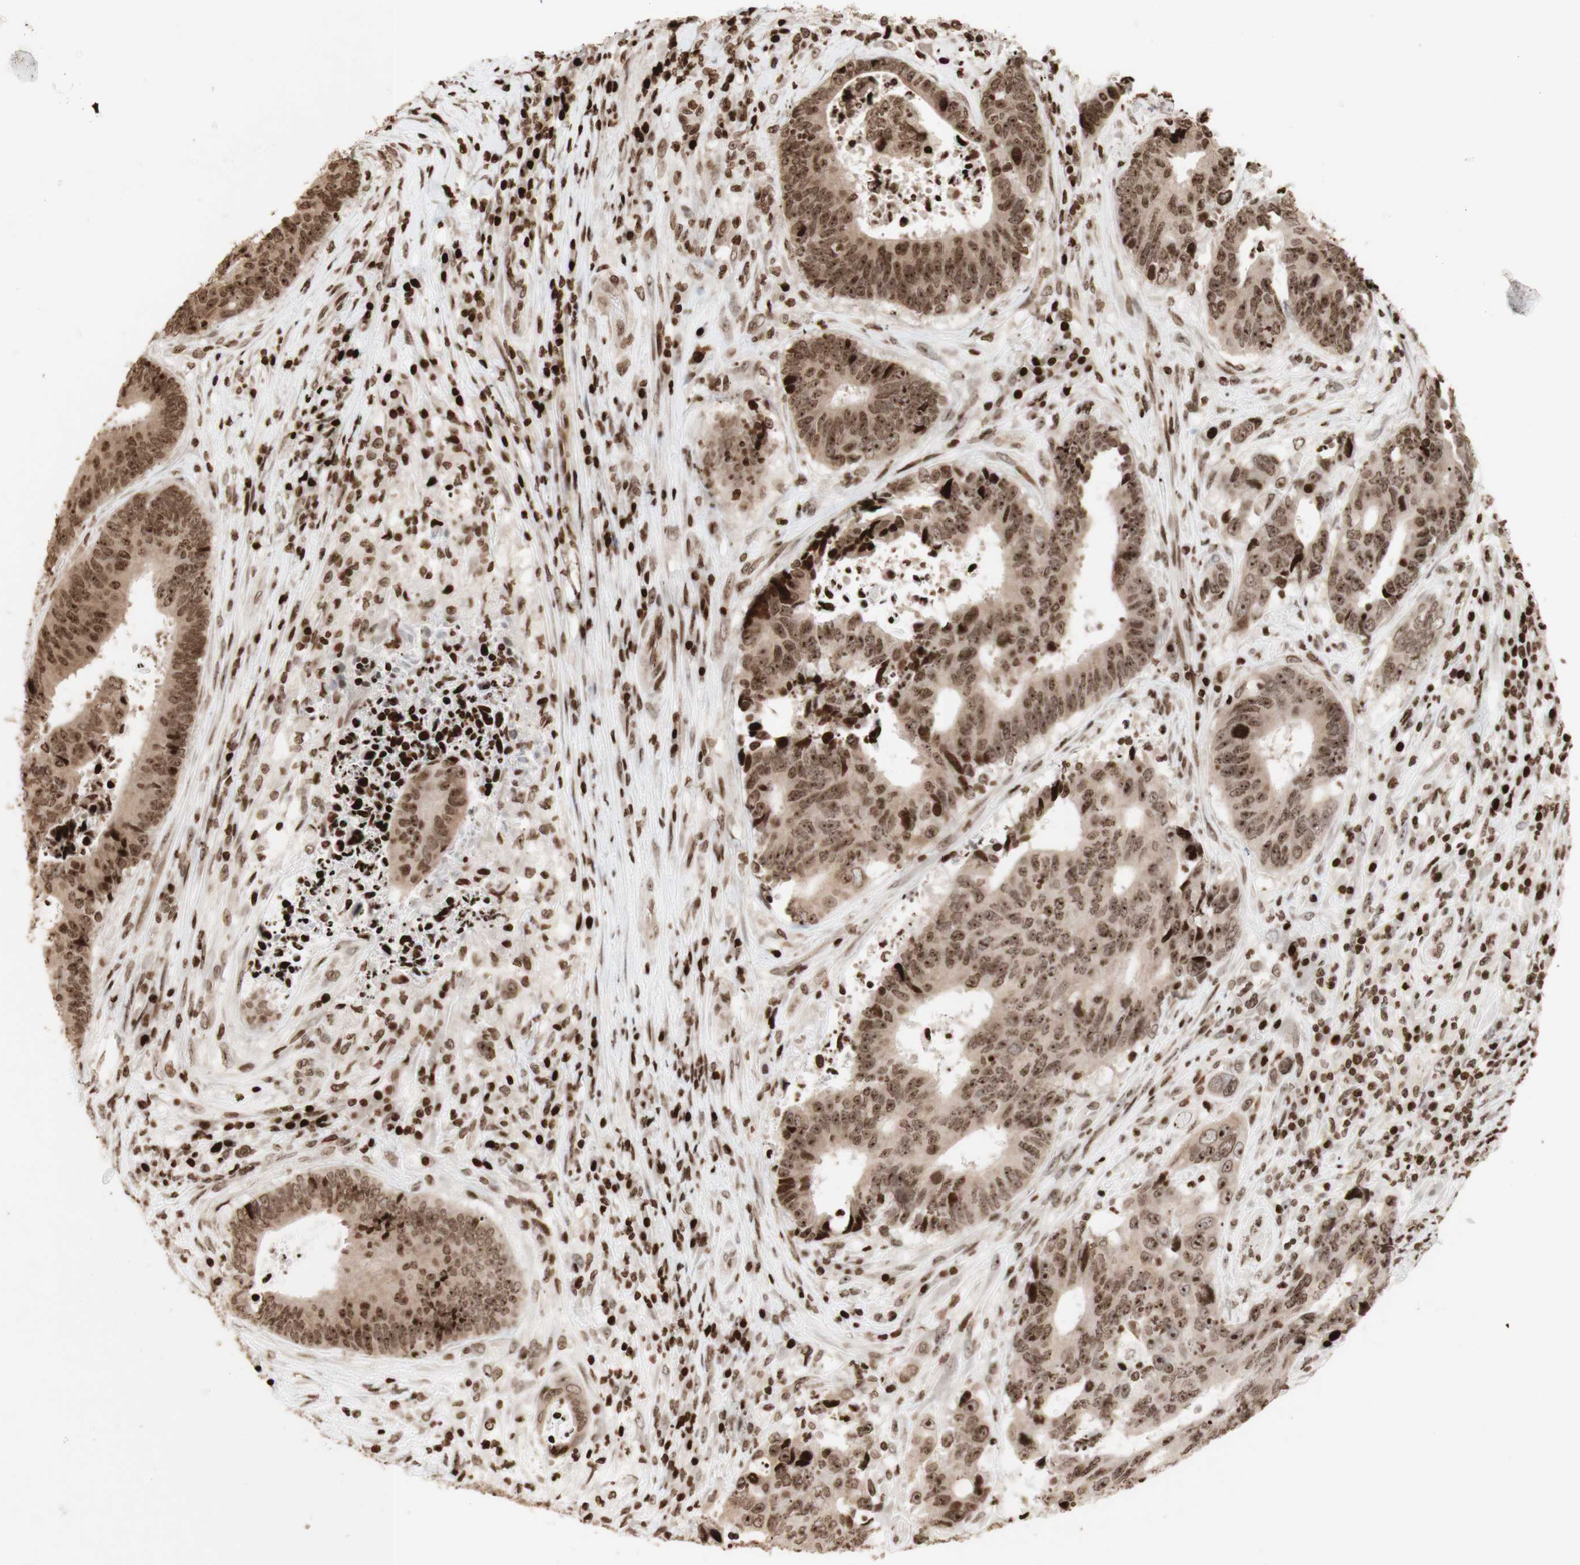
{"staining": {"intensity": "strong", "quantity": ">75%", "location": "nuclear"}, "tissue": "colorectal cancer", "cell_type": "Tumor cells", "image_type": "cancer", "snomed": [{"axis": "morphology", "description": "Adenocarcinoma, NOS"}, {"axis": "topography", "description": "Rectum"}], "caption": "Immunohistochemical staining of human colorectal adenocarcinoma shows strong nuclear protein staining in about >75% of tumor cells.", "gene": "NCAPD2", "patient": {"sex": "male", "age": 72}}